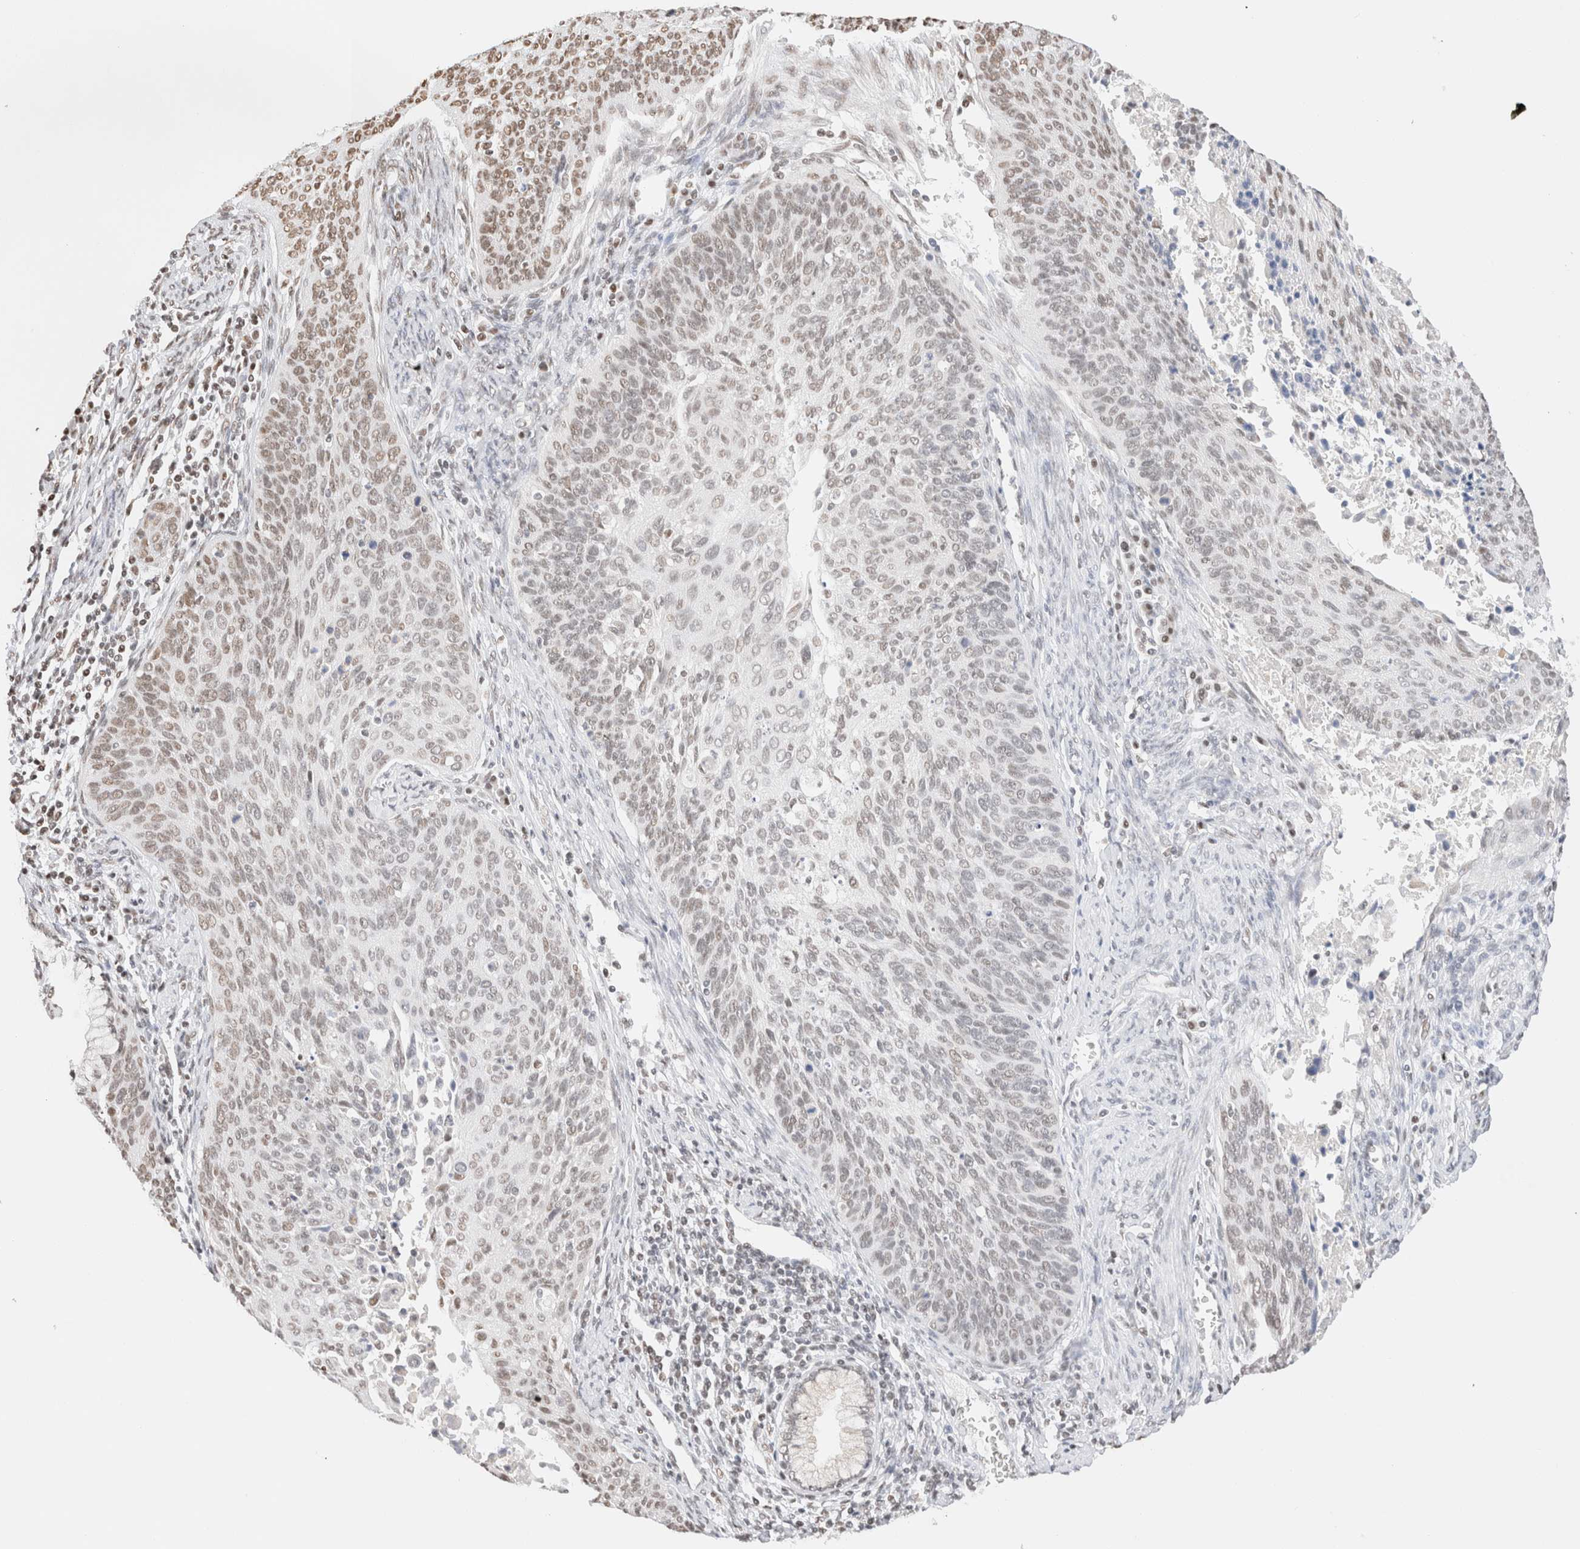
{"staining": {"intensity": "moderate", "quantity": "<25%", "location": "nuclear"}, "tissue": "cervical cancer", "cell_type": "Tumor cells", "image_type": "cancer", "snomed": [{"axis": "morphology", "description": "Squamous cell carcinoma, NOS"}, {"axis": "topography", "description": "Cervix"}], "caption": "A photomicrograph of cervical cancer (squamous cell carcinoma) stained for a protein demonstrates moderate nuclear brown staining in tumor cells.", "gene": "SUPT3H", "patient": {"sex": "female", "age": 55}}